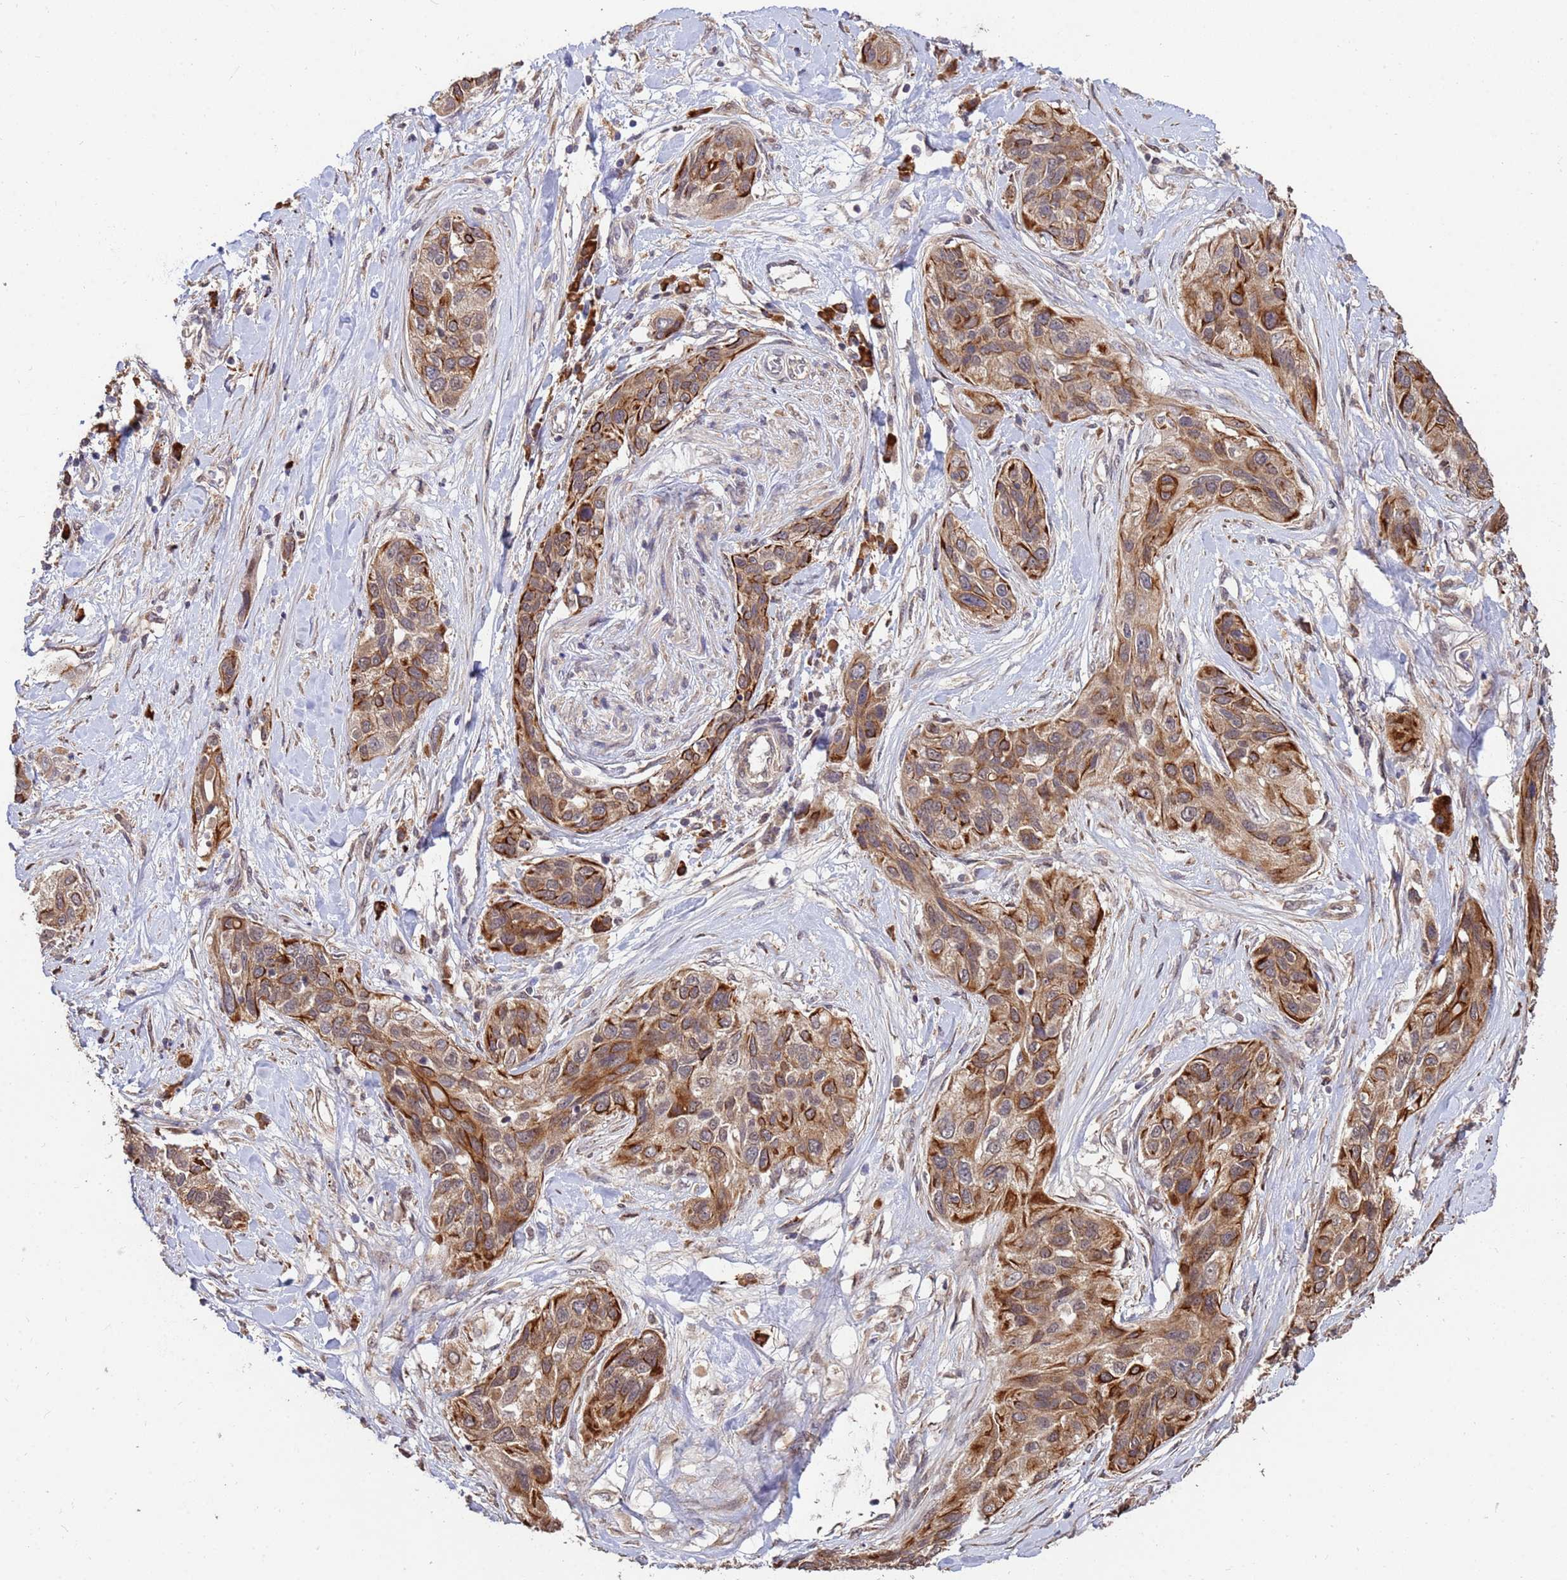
{"staining": {"intensity": "moderate", "quantity": "25%-75%", "location": "cytoplasmic/membranous"}, "tissue": "lung cancer", "cell_type": "Tumor cells", "image_type": "cancer", "snomed": [{"axis": "morphology", "description": "Squamous cell carcinoma, NOS"}, {"axis": "topography", "description": "Lung"}], "caption": "The histopathology image exhibits immunohistochemical staining of lung squamous cell carcinoma. There is moderate cytoplasmic/membranous positivity is seen in about 25%-75% of tumor cells. (DAB (3,3'-diaminobenzidine) IHC, brown staining for protein, blue staining for nuclei).", "gene": "ZNF619", "patient": {"sex": "female", "age": 70}}